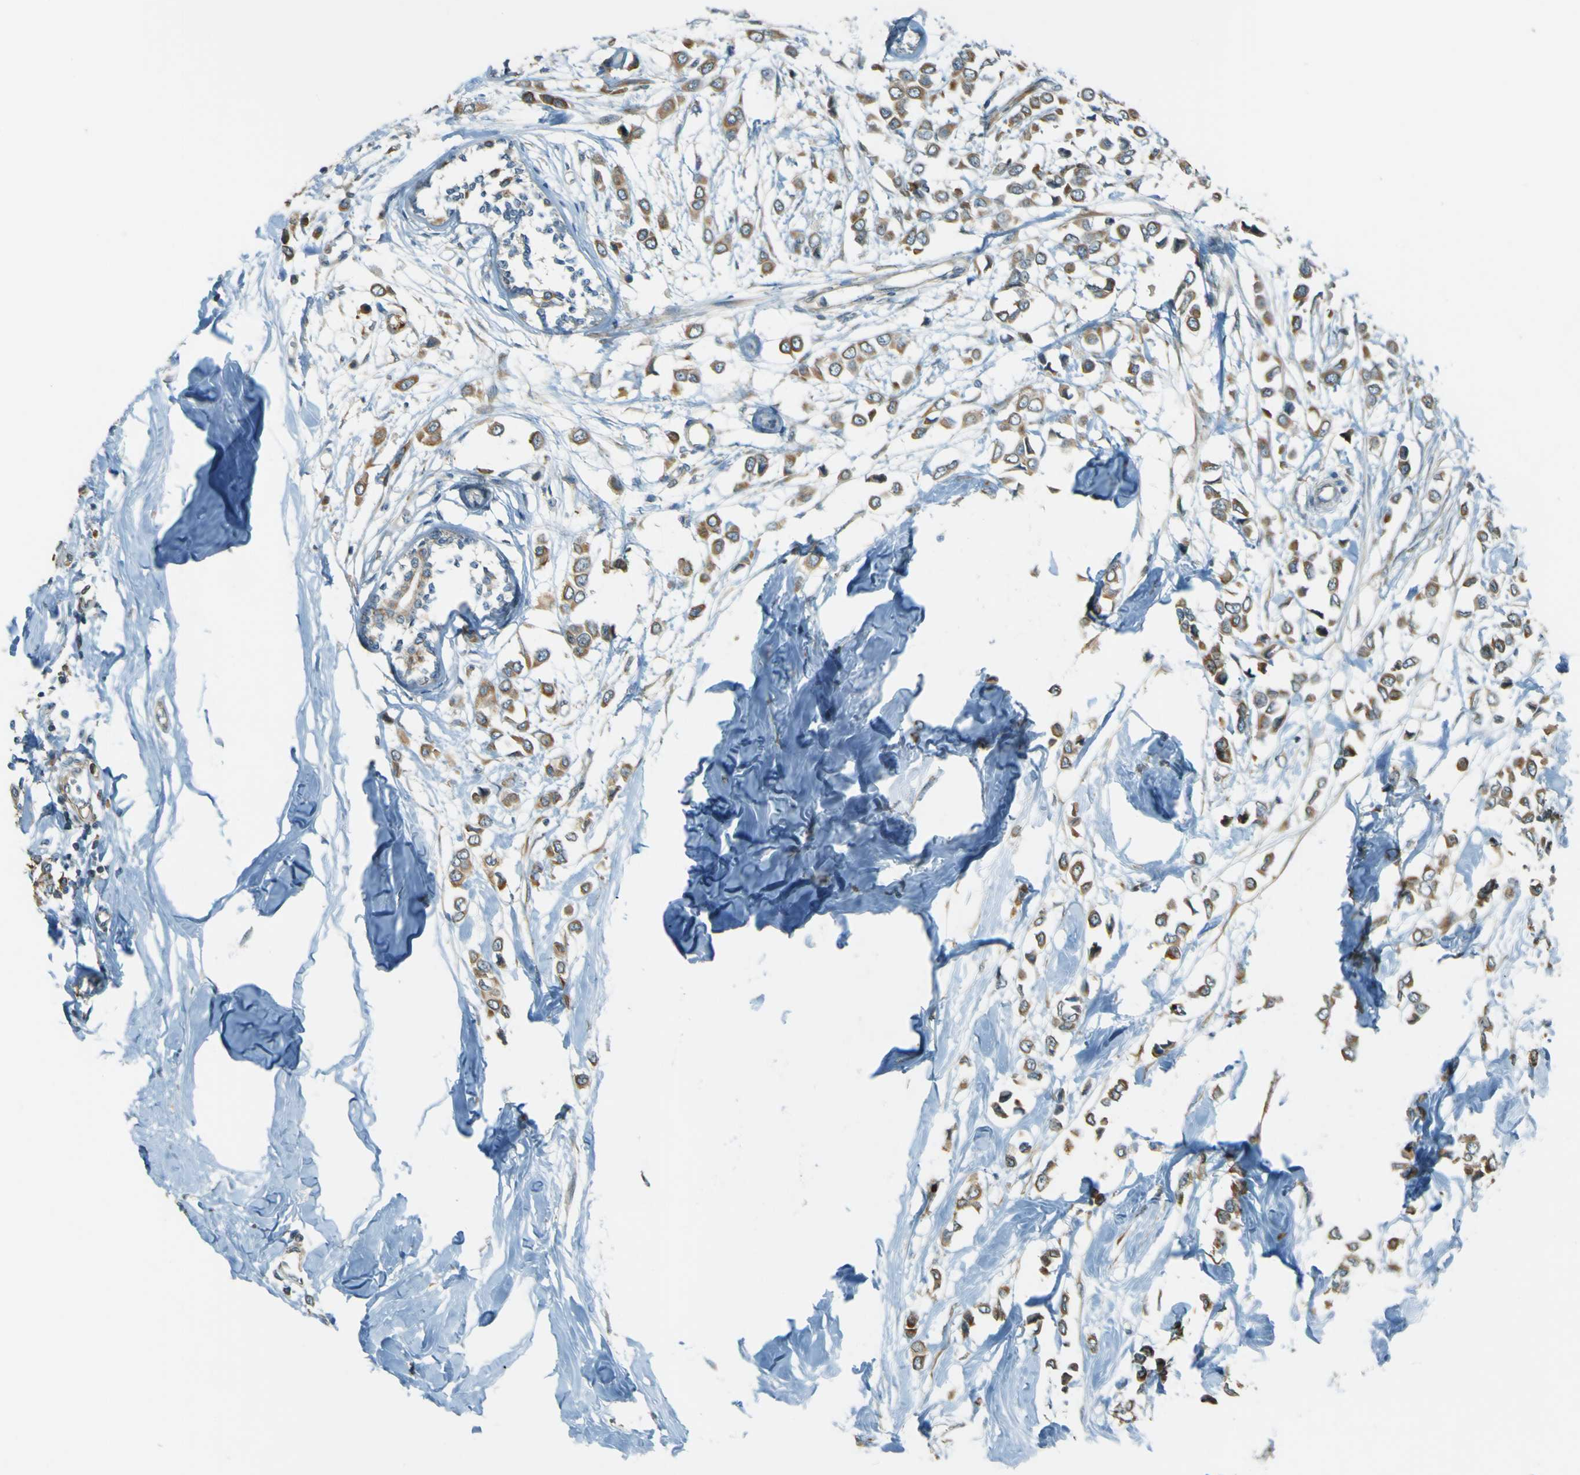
{"staining": {"intensity": "moderate", "quantity": ">75%", "location": "cytoplasmic/membranous"}, "tissue": "breast cancer", "cell_type": "Tumor cells", "image_type": "cancer", "snomed": [{"axis": "morphology", "description": "Lobular carcinoma"}, {"axis": "topography", "description": "Breast"}], "caption": "Breast lobular carcinoma stained with DAB (3,3'-diaminobenzidine) IHC displays medium levels of moderate cytoplasmic/membranous expression in about >75% of tumor cells. (Brightfield microscopy of DAB IHC at high magnification).", "gene": "LPCAT1", "patient": {"sex": "female", "age": 51}}